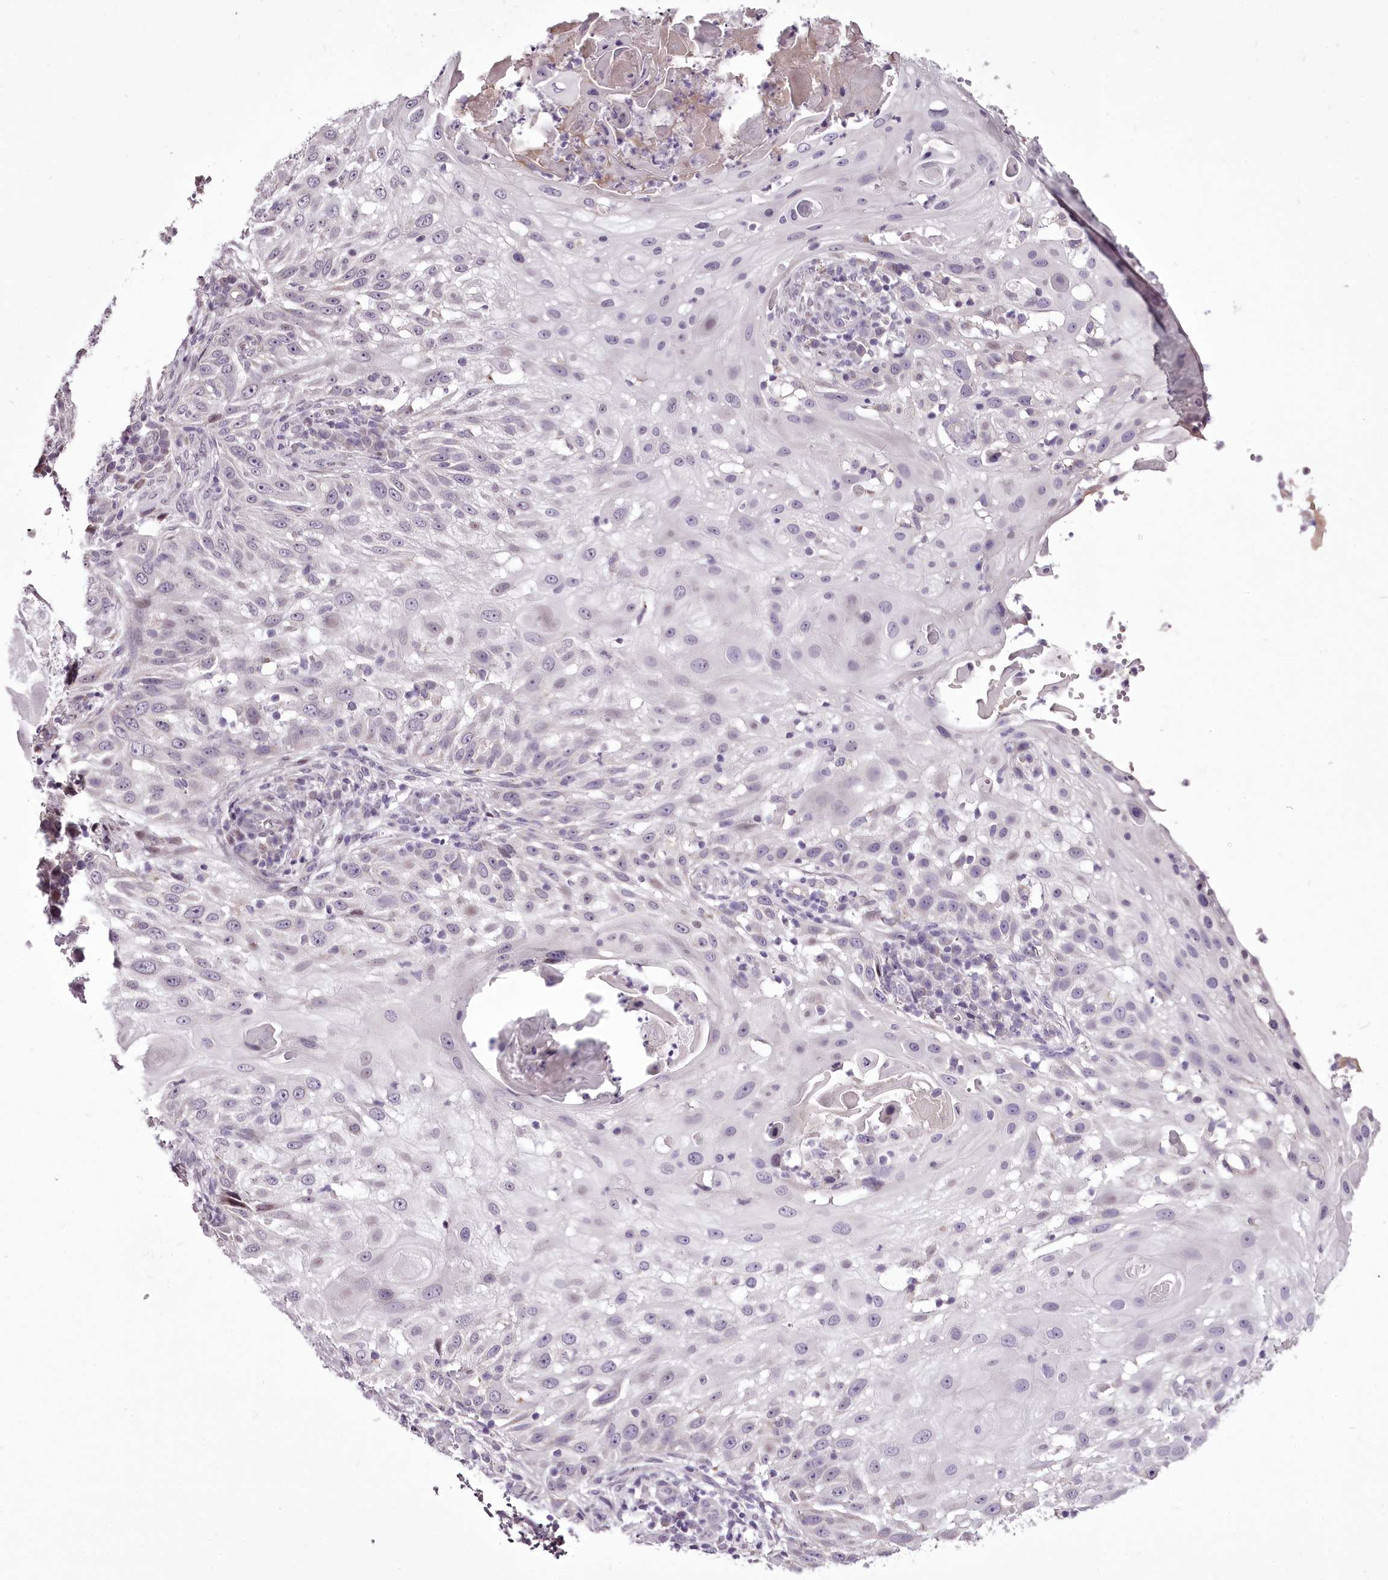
{"staining": {"intensity": "negative", "quantity": "none", "location": "none"}, "tissue": "skin cancer", "cell_type": "Tumor cells", "image_type": "cancer", "snomed": [{"axis": "morphology", "description": "Squamous cell carcinoma, NOS"}, {"axis": "topography", "description": "Skin"}], "caption": "Immunohistochemistry (IHC) micrograph of neoplastic tissue: skin squamous cell carcinoma stained with DAB exhibits no significant protein expression in tumor cells. (Brightfield microscopy of DAB (3,3'-diaminobenzidine) immunohistochemistry at high magnification).", "gene": "C1orf56", "patient": {"sex": "female", "age": 44}}